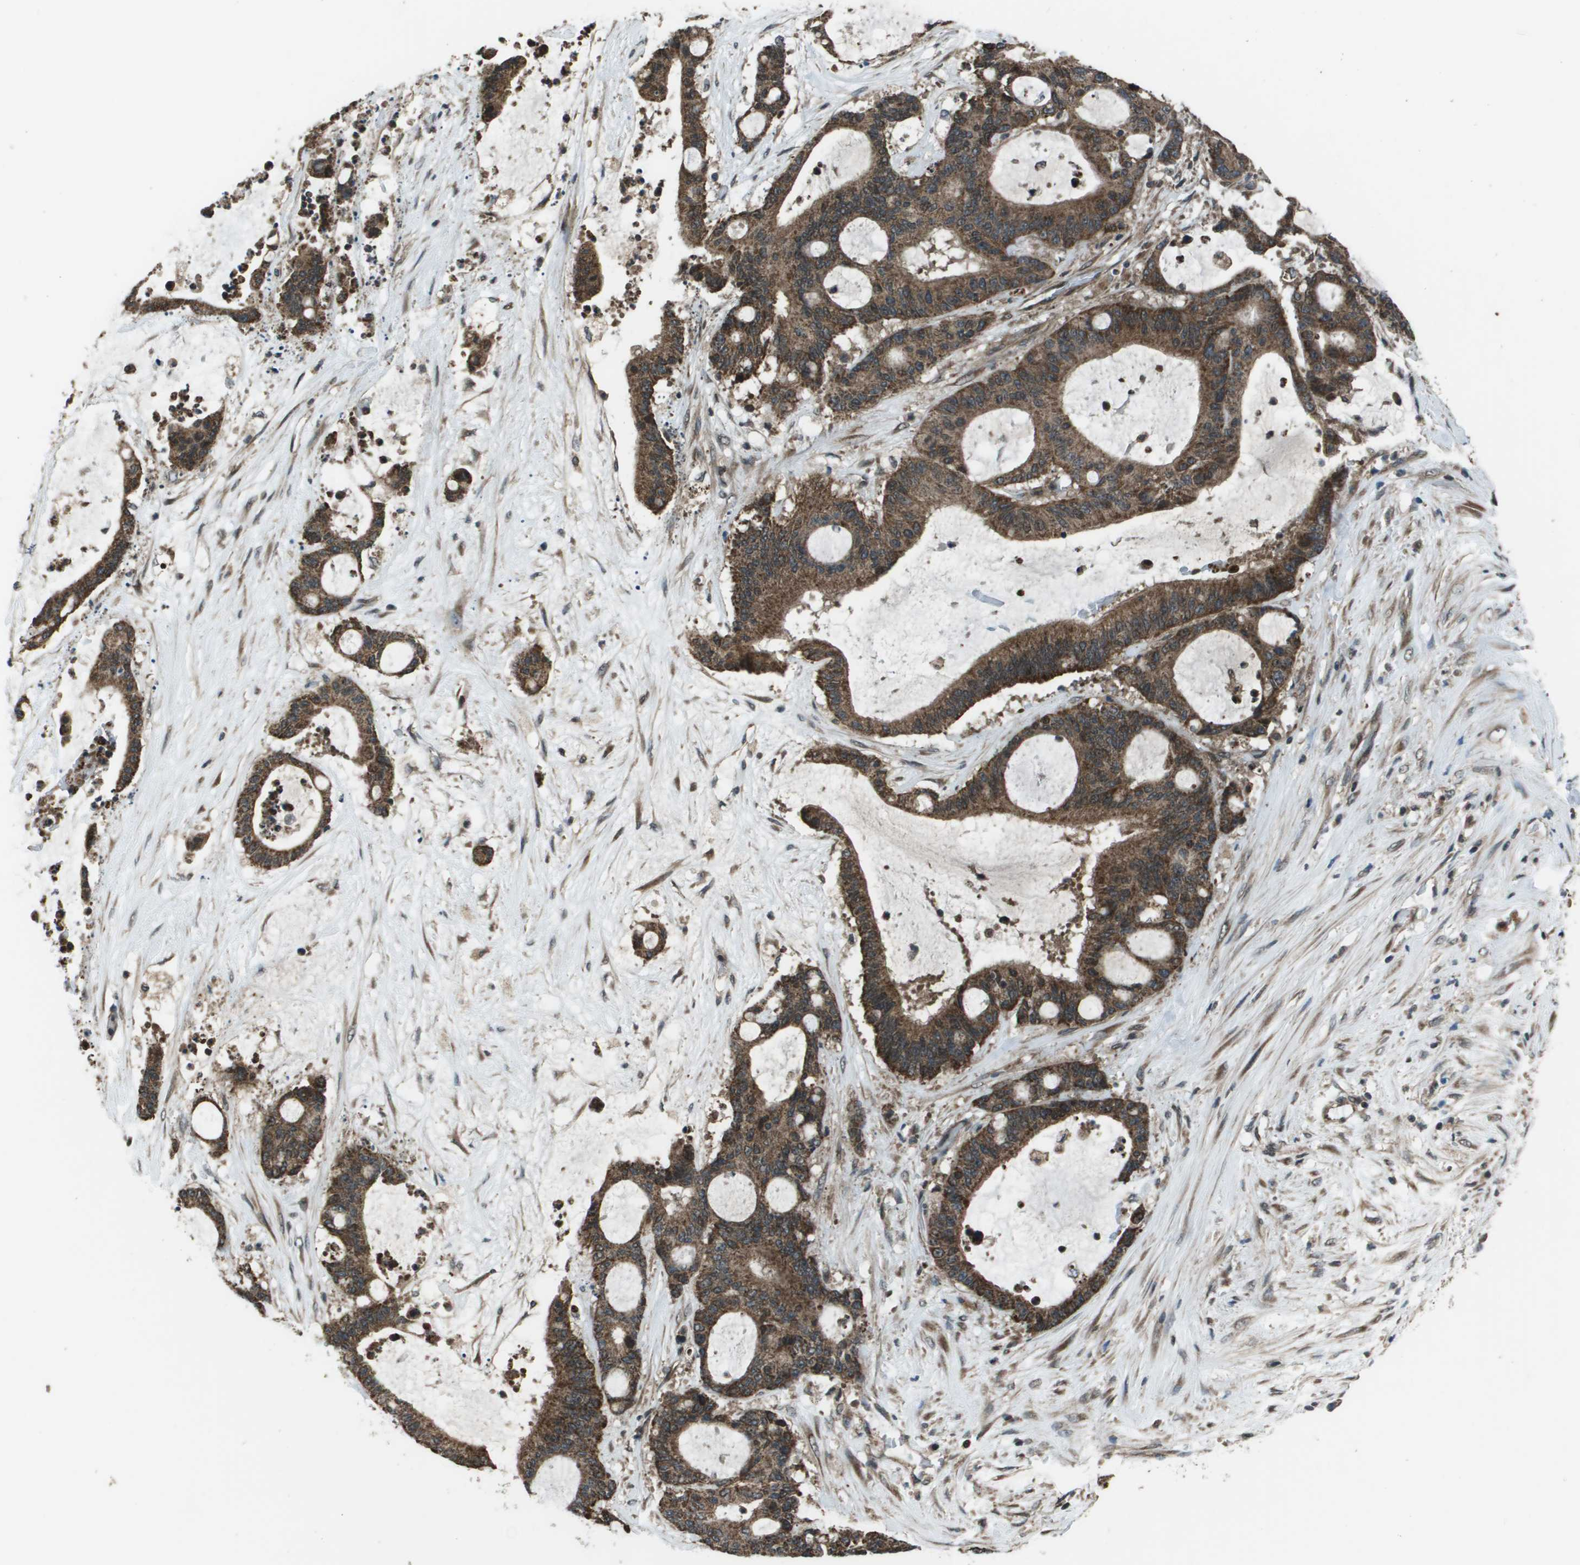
{"staining": {"intensity": "strong", "quantity": ">75%", "location": "cytoplasmic/membranous"}, "tissue": "liver cancer", "cell_type": "Tumor cells", "image_type": "cancer", "snomed": [{"axis": "morphology", "description": "Cholangiocarcinoma"}, {"axis": "topography", "description": "Liver"}], "caption": "A photomicrograph showing strong cytoplasmic/membranous positivity in about >75% of tumor cells in liver cancer (cholangiocarcinoma), as visualized by brown immunohistochemical staining.", "gene": "PPFIA1", "patient": {"sex": "female", "age": 73}}